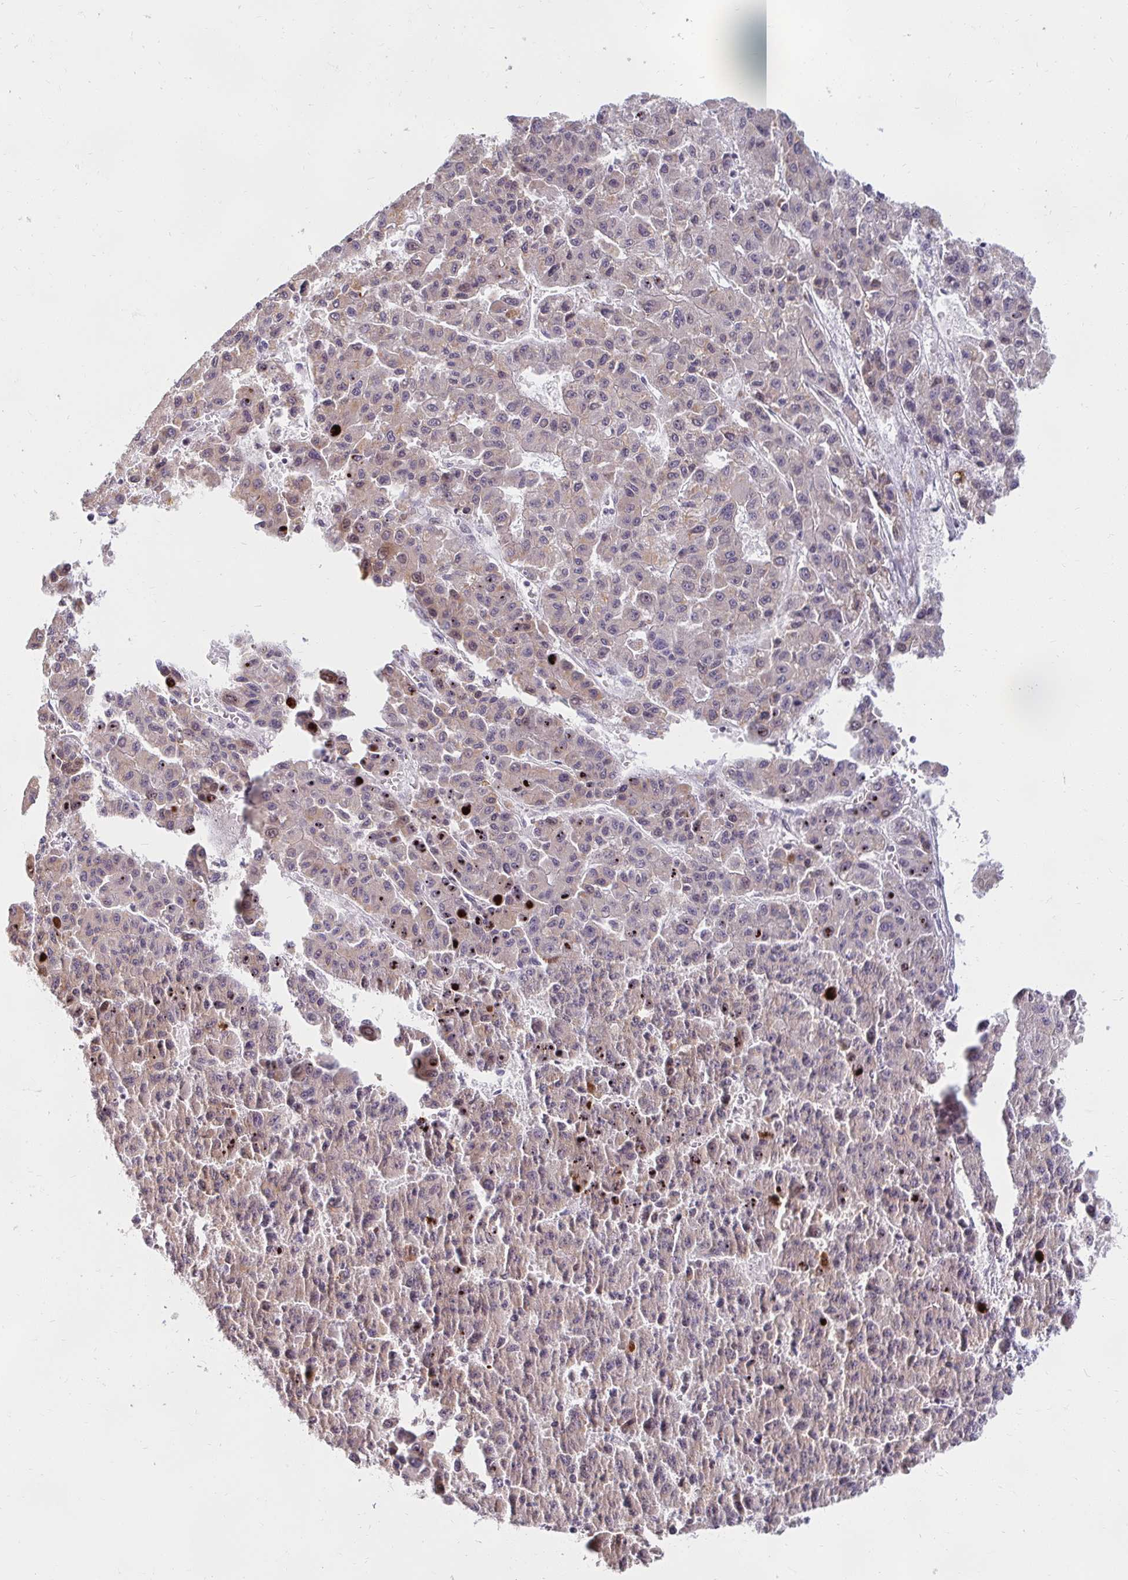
{"staining": {"intensity": "weak", "quantity": "25%-75%", "location": "cytoplasmic/membranous"}, "tissue": "liver cancer", "cell_type": "Tumor cells", "image_type": "cancer", "snomed": [{"axis": "morphology", "description": "Carcinoma, Hepatocellular, NOS"}, {"axis": "topography", "description": "Liver"}], "caption": "There is low levels of weak cytoplasmic/membranous staining in tumor cells of liver cancer (hepatocellular carcinoma), as demonstrated by immunohistochemical staining (brown color).", "gene": "DDN", "patient": {"sex": "male", "age": 70}}